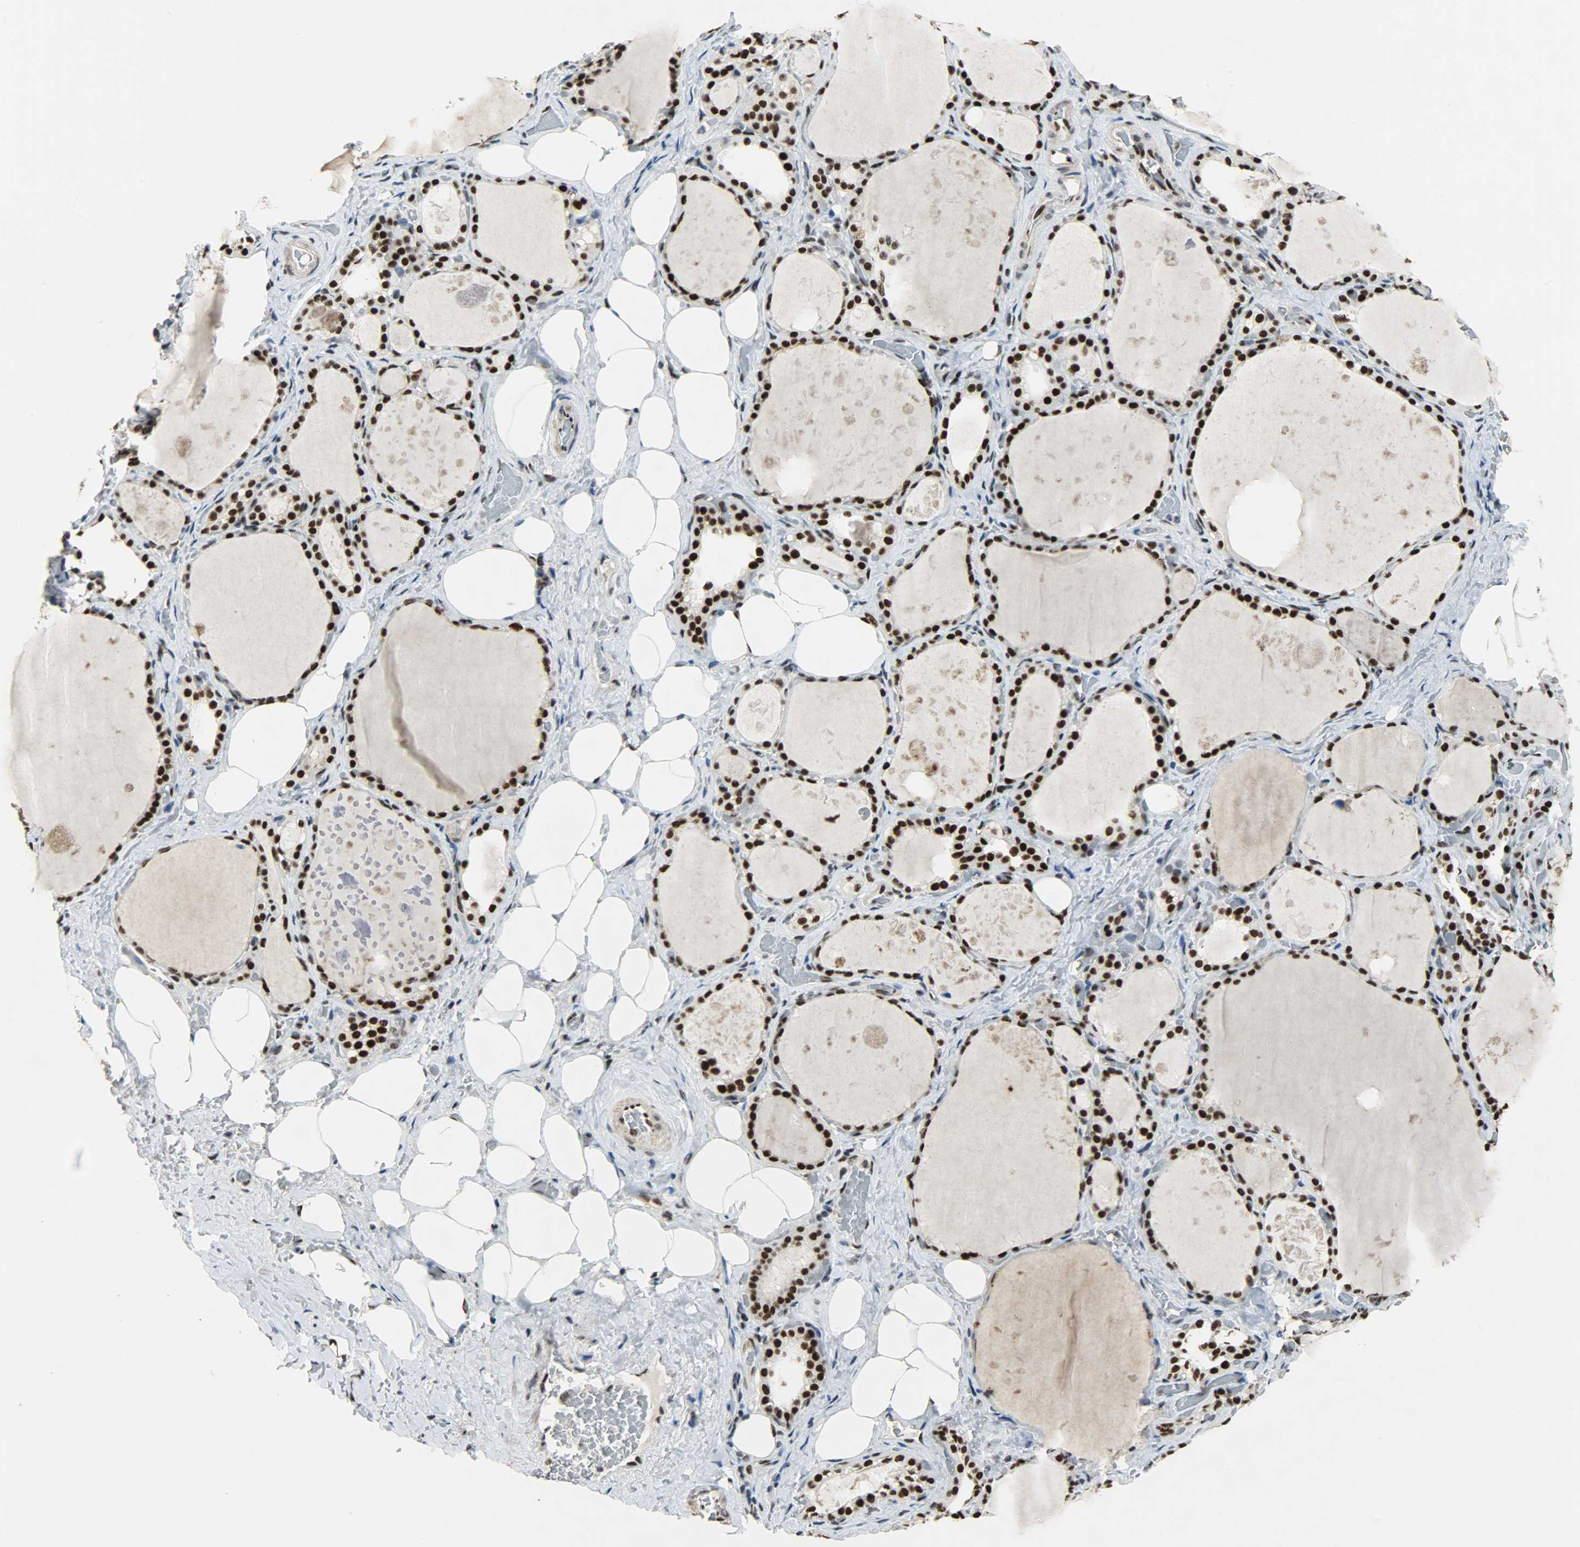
{"staining": {"intensity": "strong", "quantity": ">75%", "location": "nuclear"}, "tissue": "thyroid gland", "cell_type": "Glandular cells", "image_type": "normal", "snomed": [{"axis": "morphology", "description": "Normal tissue, NOS"}, {"axis": "topography", "description": "Thyroid gland"}], "caption": "A brown stain shows strong nuclear positivity of a protein in glandular cells of unremarkable thyroid gland. (DAB IHC with brightfield microscopy, high magnification).", "gene": "SSB", "patient": {"sex": "male", "age": 61}}